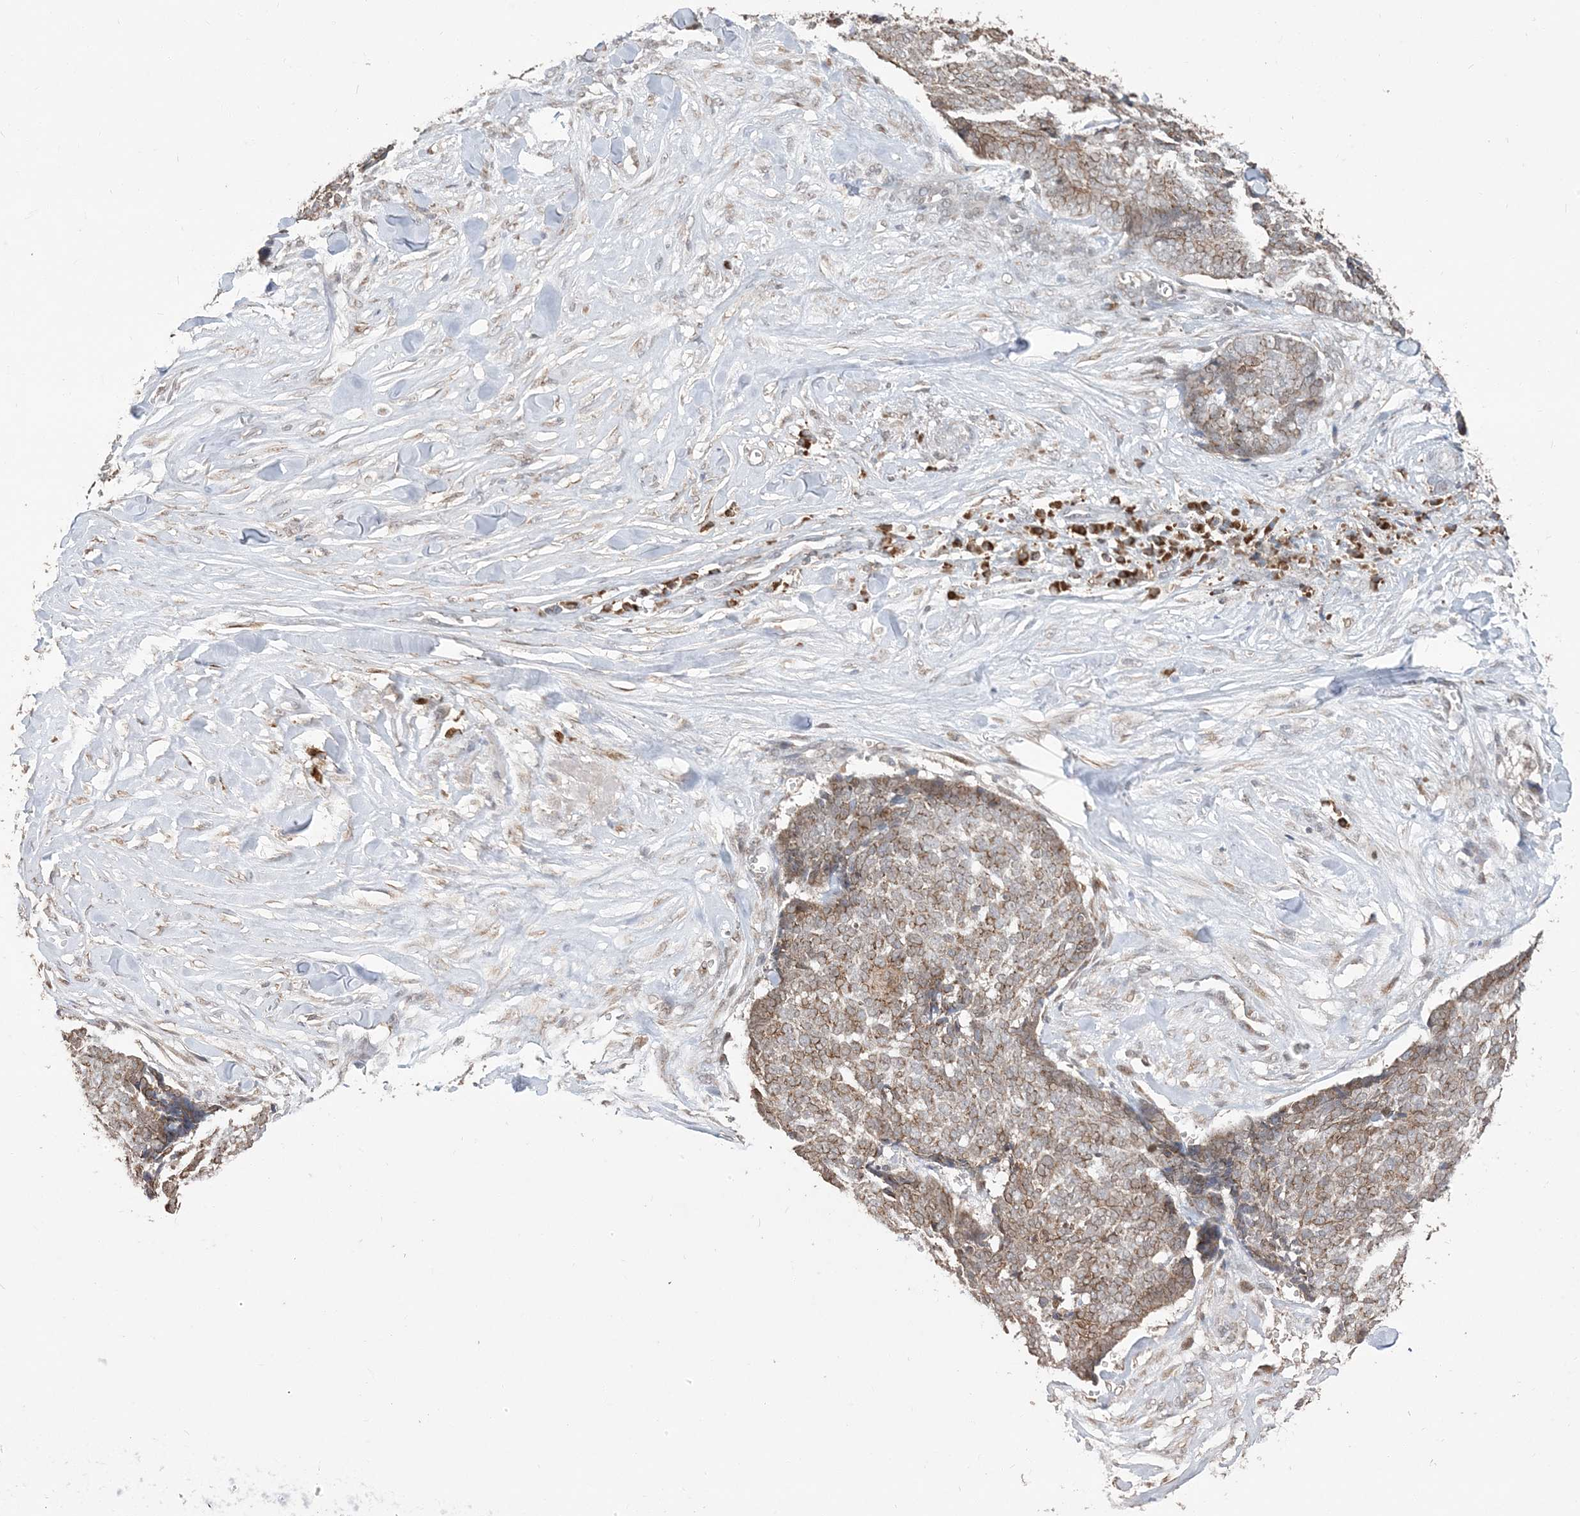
{"staining": {"intensity": "moderate", "quantity": ">75%", "location": "cytoplasmic/membranous"}, "tissue": "skin cancer", "cell_type": "Tumor cells", "image_type": "cancer", "snomed": [{"axis": "morphology", "description": "Basal cell carcinoma"}, {"axis": "topography", "description": "Skin"}], "caption": "Human basal cell carcinoma (skin) stained with a brown dye shows moderate cytoplasmic/membranous positive expression in approximately >75% of tumor cells.", "gene": "RER1", "patient": {"sex": "male", "age": 84}}